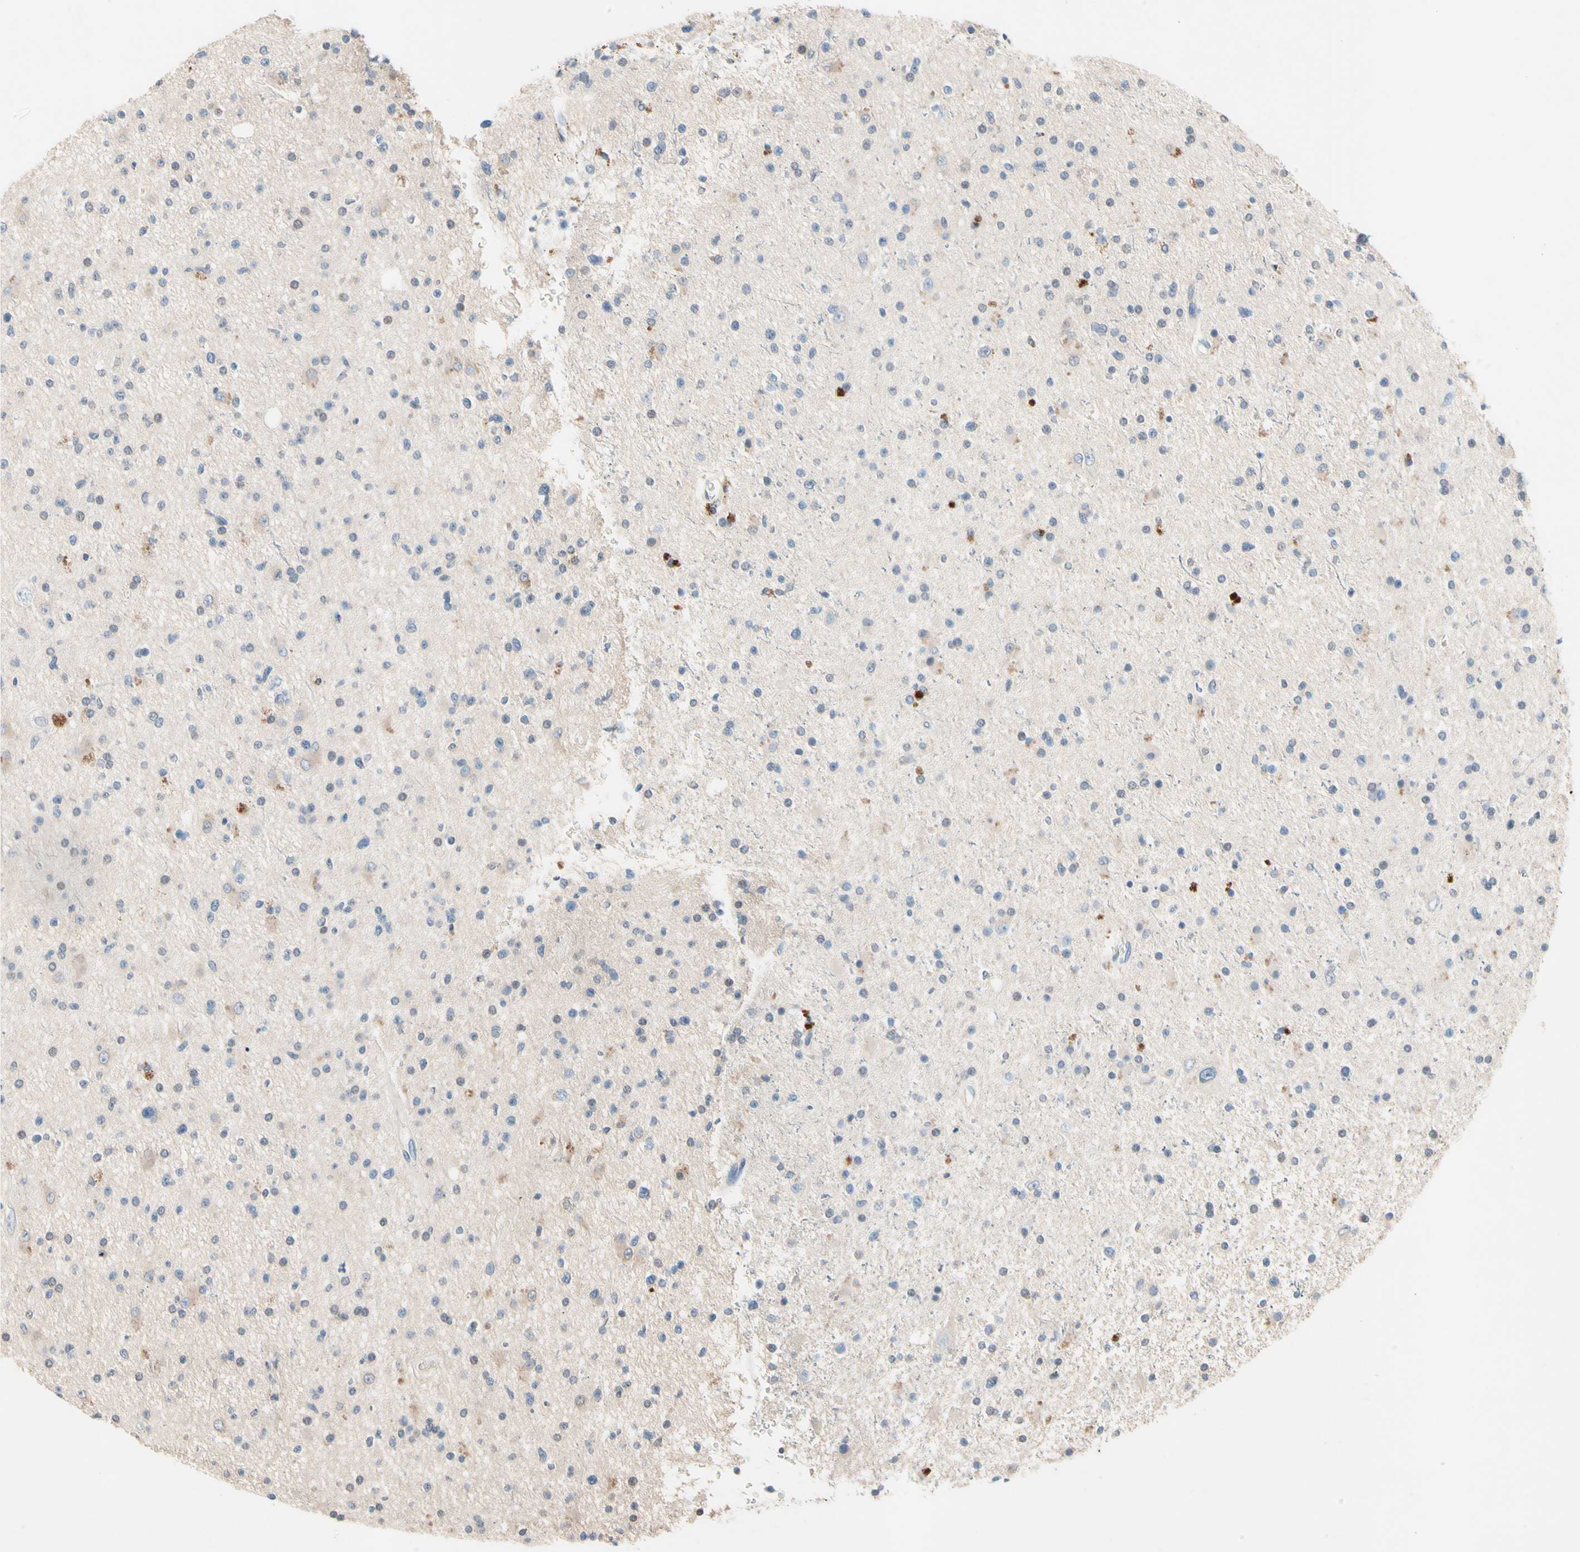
{"staining": {"intensity": "weak", "quantity": ">75%", "location": "cytoplasmic/membranous"}, "tissue": "glioma", "cell_type": "Tumor cells", "image_type": "cancer", "snomed": [{"axis": "morphology", "description": "Glioma, malignant, High grade"}, {"axis": "topography", "description": "Brain"}], "caption": "Protein staining of glioma tissue displays weak cytoplasmic/membranous staining in about >75% of tumor cells.", "gene": "PRDX4", "patient": {"sex": "male", "age": 33}}